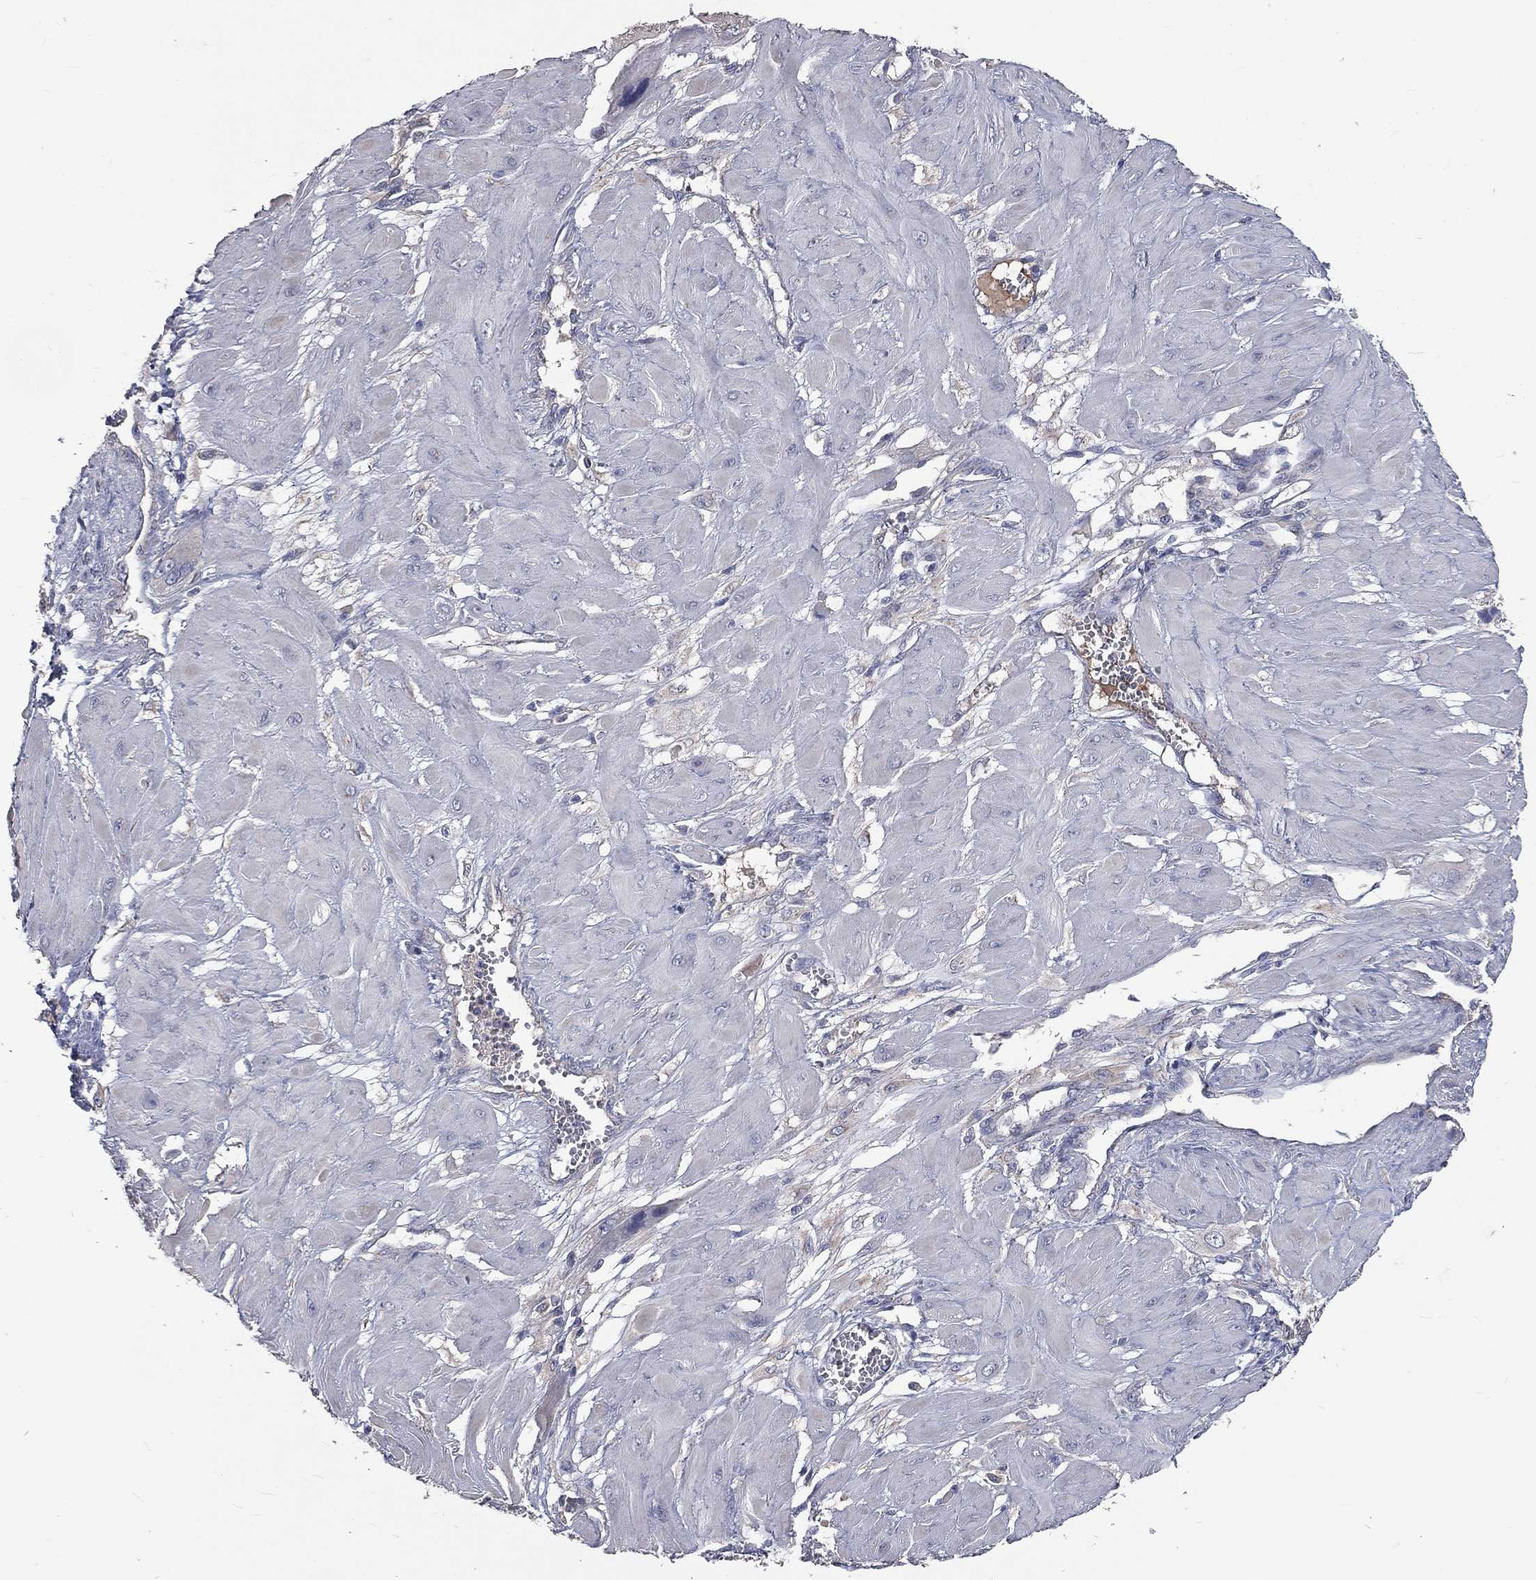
{"staining": {"intensity": "negative", "quantity": "none", "location": "none"}, "tissue": "cervical cancer", "cell_type": "Tumor cells", "image_type": "cancer", "snomed": [{"axis": "morphology", "description": "Squamous cell carcinoma, NOS"}, {"axis": "topography", "description": "Cervix"}], "caption": "Tumor cells are negative for protein expression in human cervical cancer (squamous cell carcinoma). The staining was performed using DAB (3,3'-diaminobenzidine) to visualize the protein expression in brown, while the nuclei were stained in blue with hematoxylin (Magnification: 20x).", "gene": "CROCC", "patient": {"sex": "female", "age": 34}}